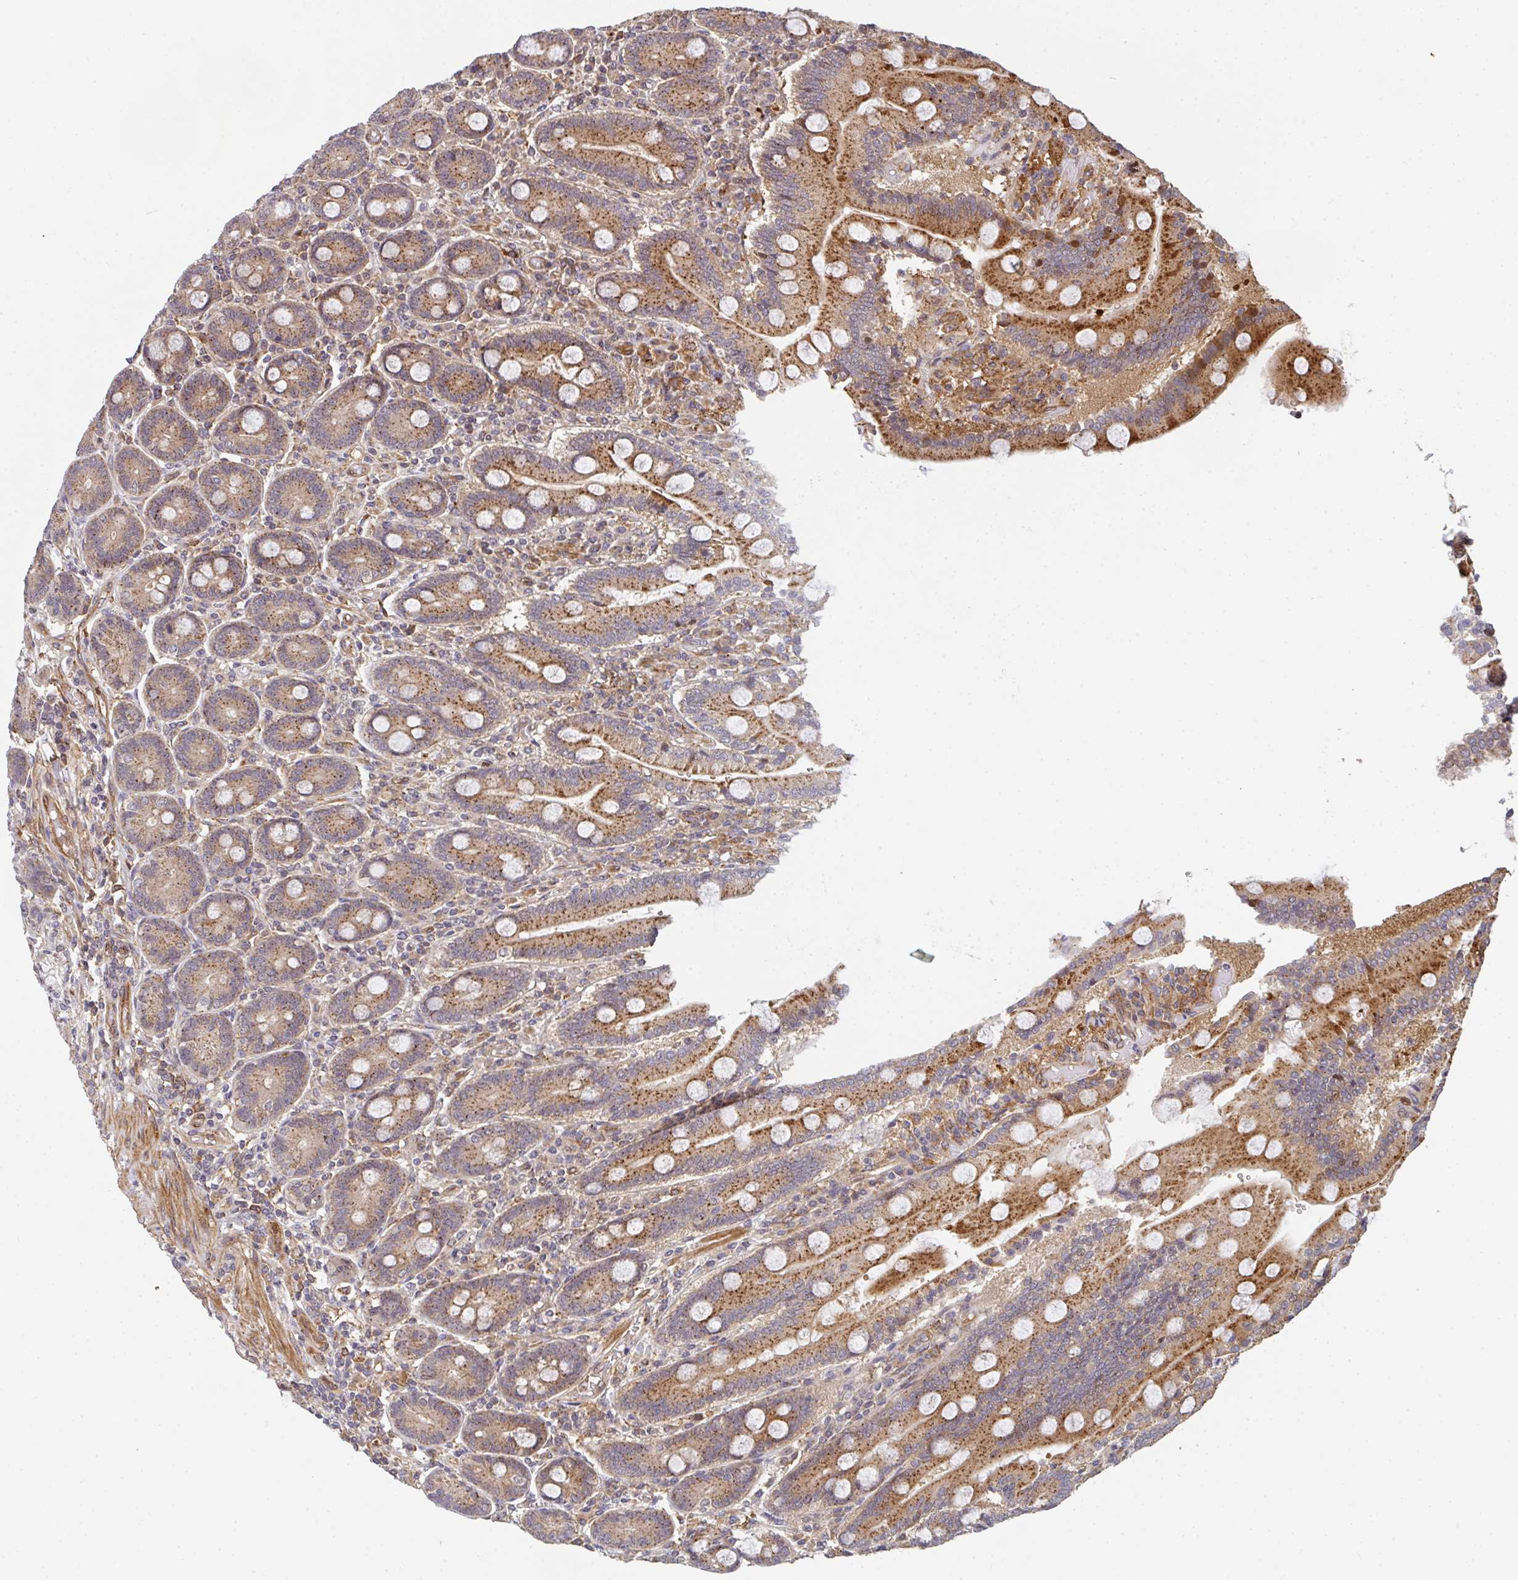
{"staining": {"intensity": "strong", "quantity": "25%-75%", "location": "cytoplasmic/membranous"}, "tissue": "duodenum", "cell_type": "Glandular cells", "image_type": "normal", "snomed": [{"axis": "morphology", "description": "Normal tissue, NOS"}, {"axis": "topography", "description": "Duodenum"}], "caption": "Brown immunohistochemical staining in normal human duodenum displays strong cytoplasmic/membranous positivity in about 25%-75% of glandular cells.", "gene": "SIMC1", "patient": {"sex": "female", "age": 62}}